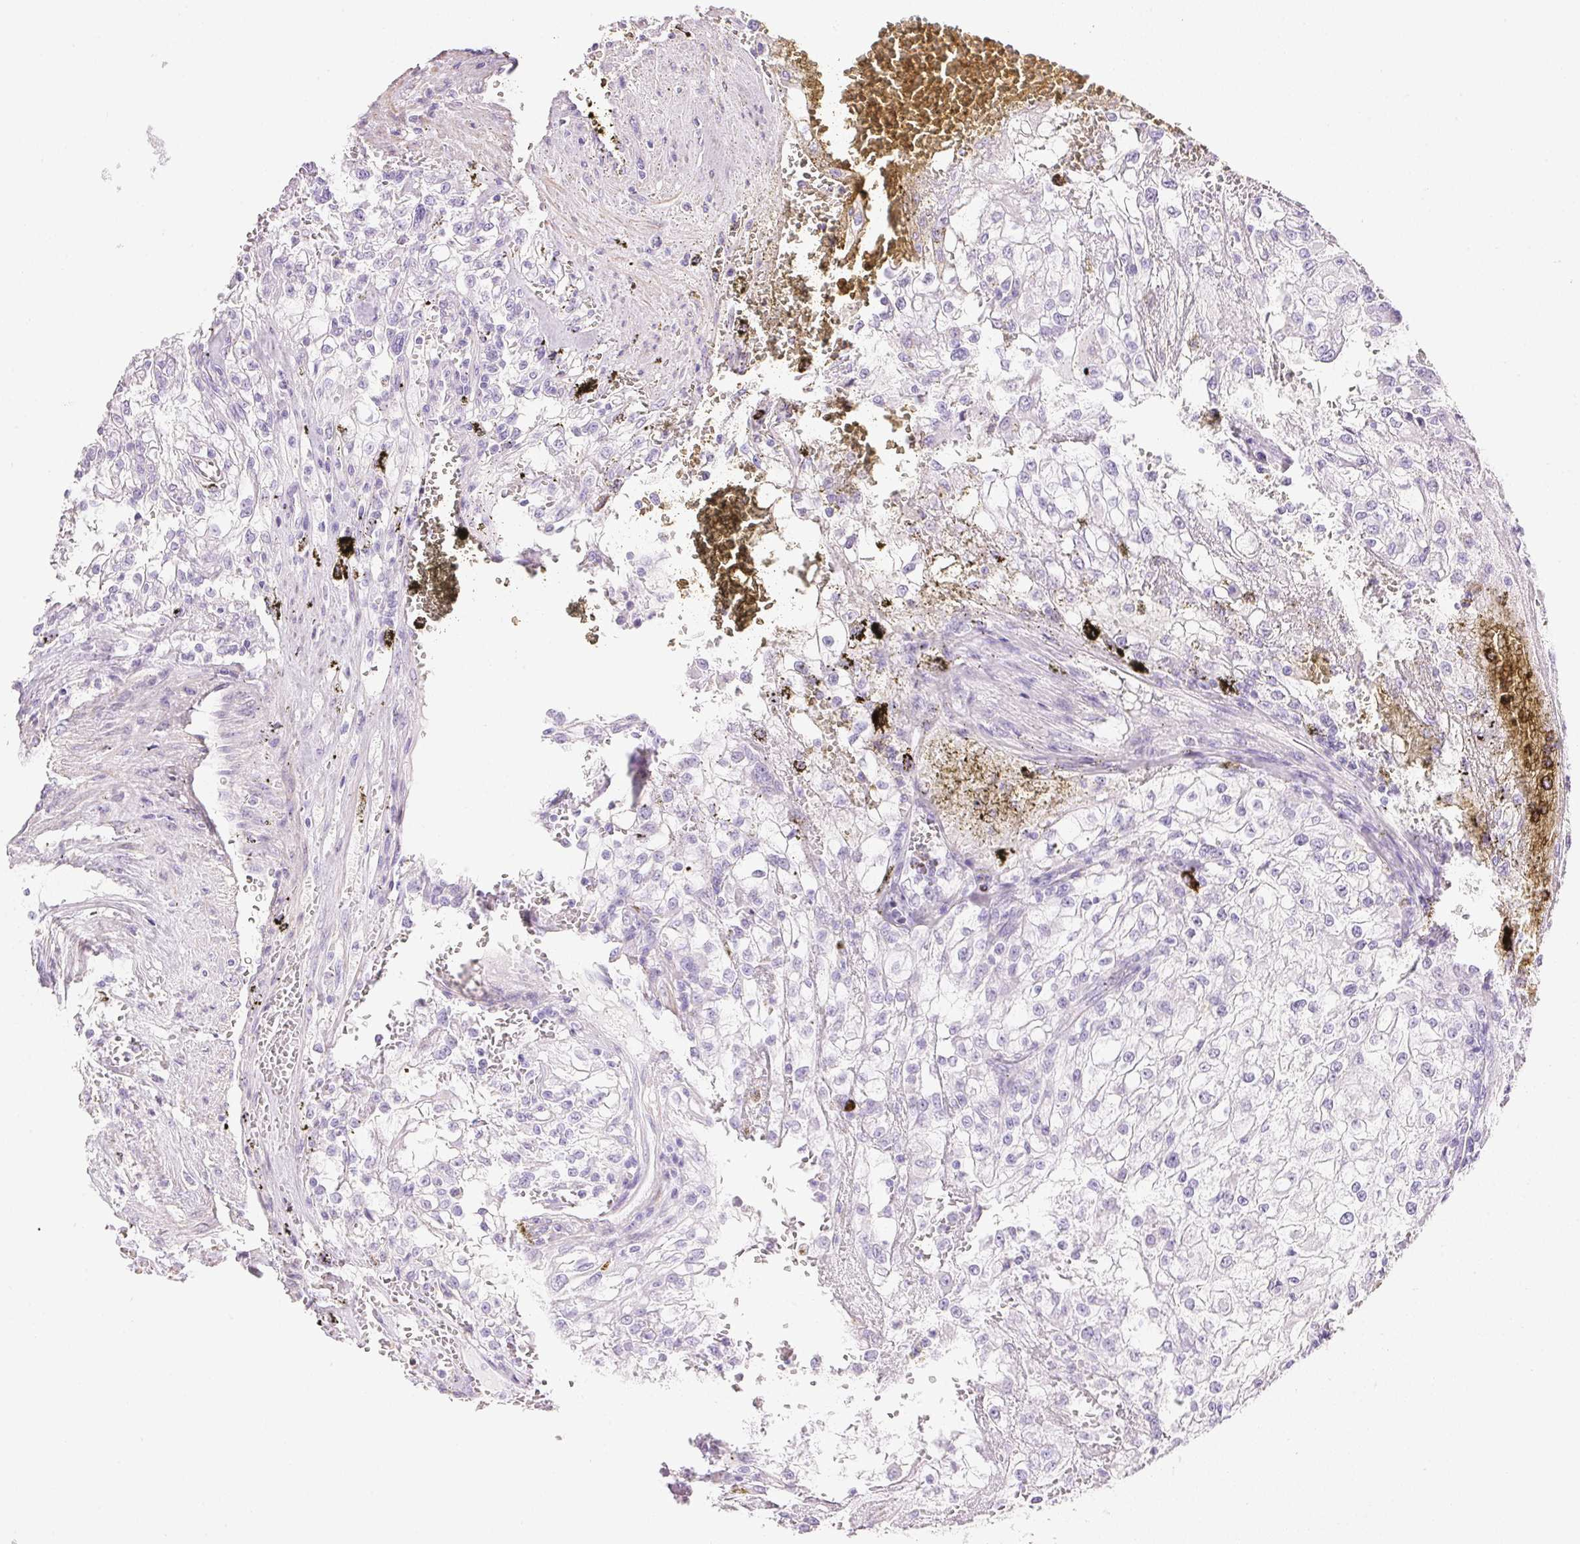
{"staining": {"intensity": "negative", "quantity": "none", "location": "none"}, "tissue": "renal cancer", "cell_type": "Tumor cells", "image_type": "cancer", "snomed": [{"axis": "morphology", "description": "Adenocarcinoma, NOS"}, {"axis": "topography", "description": "Kidney"}], "caption": "There is no significant expression in tumor cells of renal cancer (adenocarcinoma). Brightfield microscopy of immunohistochemistry stained with DAB (3,3'-diaminobenzidine) (brown) and hematoxylin (blue), captured at high magnification.", "gene": "KCNE2", "patient": {"sex": "female", "age": 74}}